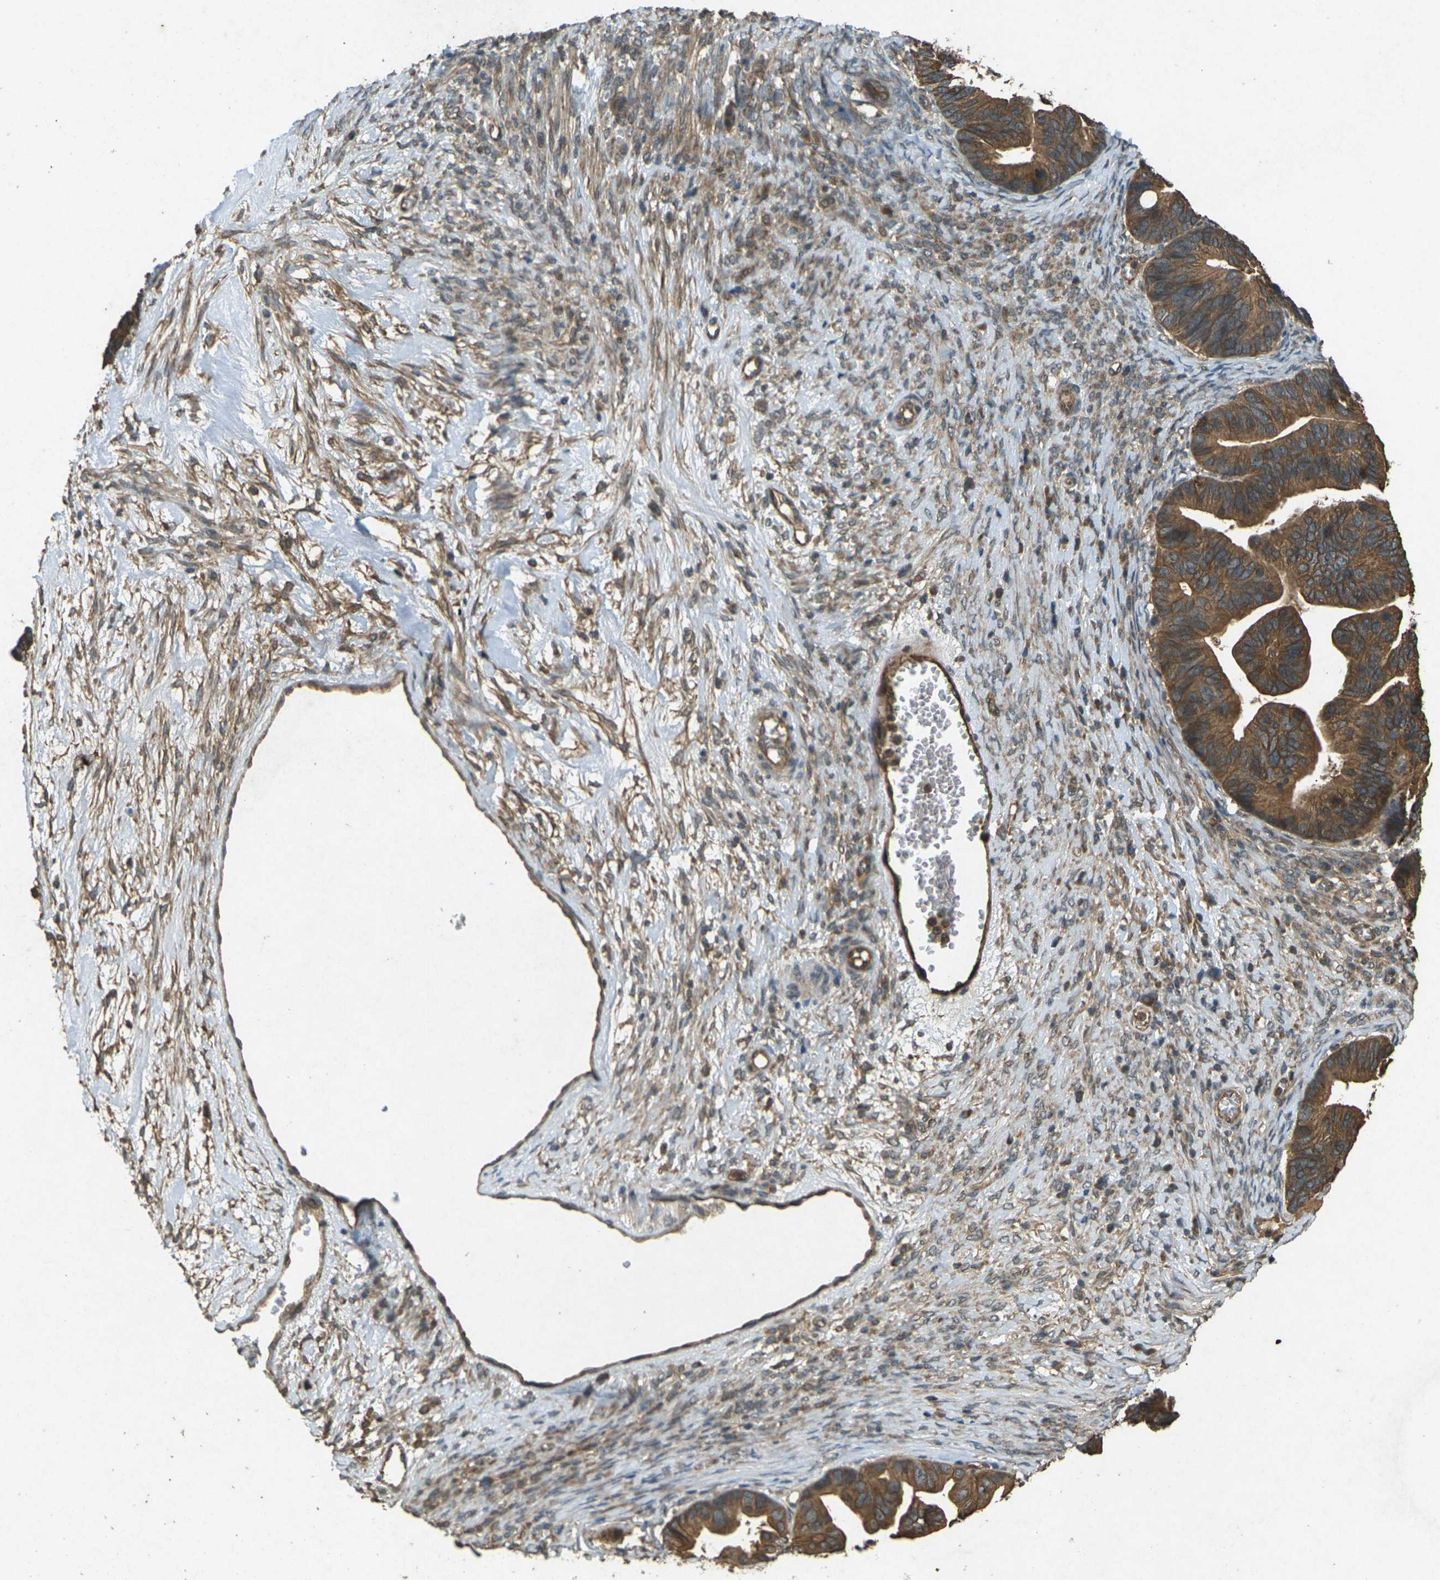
{"staining": {"intensity": "strong", "quantity": ">75%", "location": "cytoplasmic/membranous"}, "tissue": "ovarian cancer", "cell_type": "Tumor cells", "image_type": "cancer", "snomed": [{"axis": "morphology", "description": "Cystadenocarcinoma, serous, NOS"}, {"axis": "topography", "description": "Ovary"}], "caption": "Human ovarian cancer (serous cystadenocarcinoma) stained with a protein marker shows strong staining in tumor cells.", "gene": "TAP1", "patient": {"sex": "female", "age": 56}}